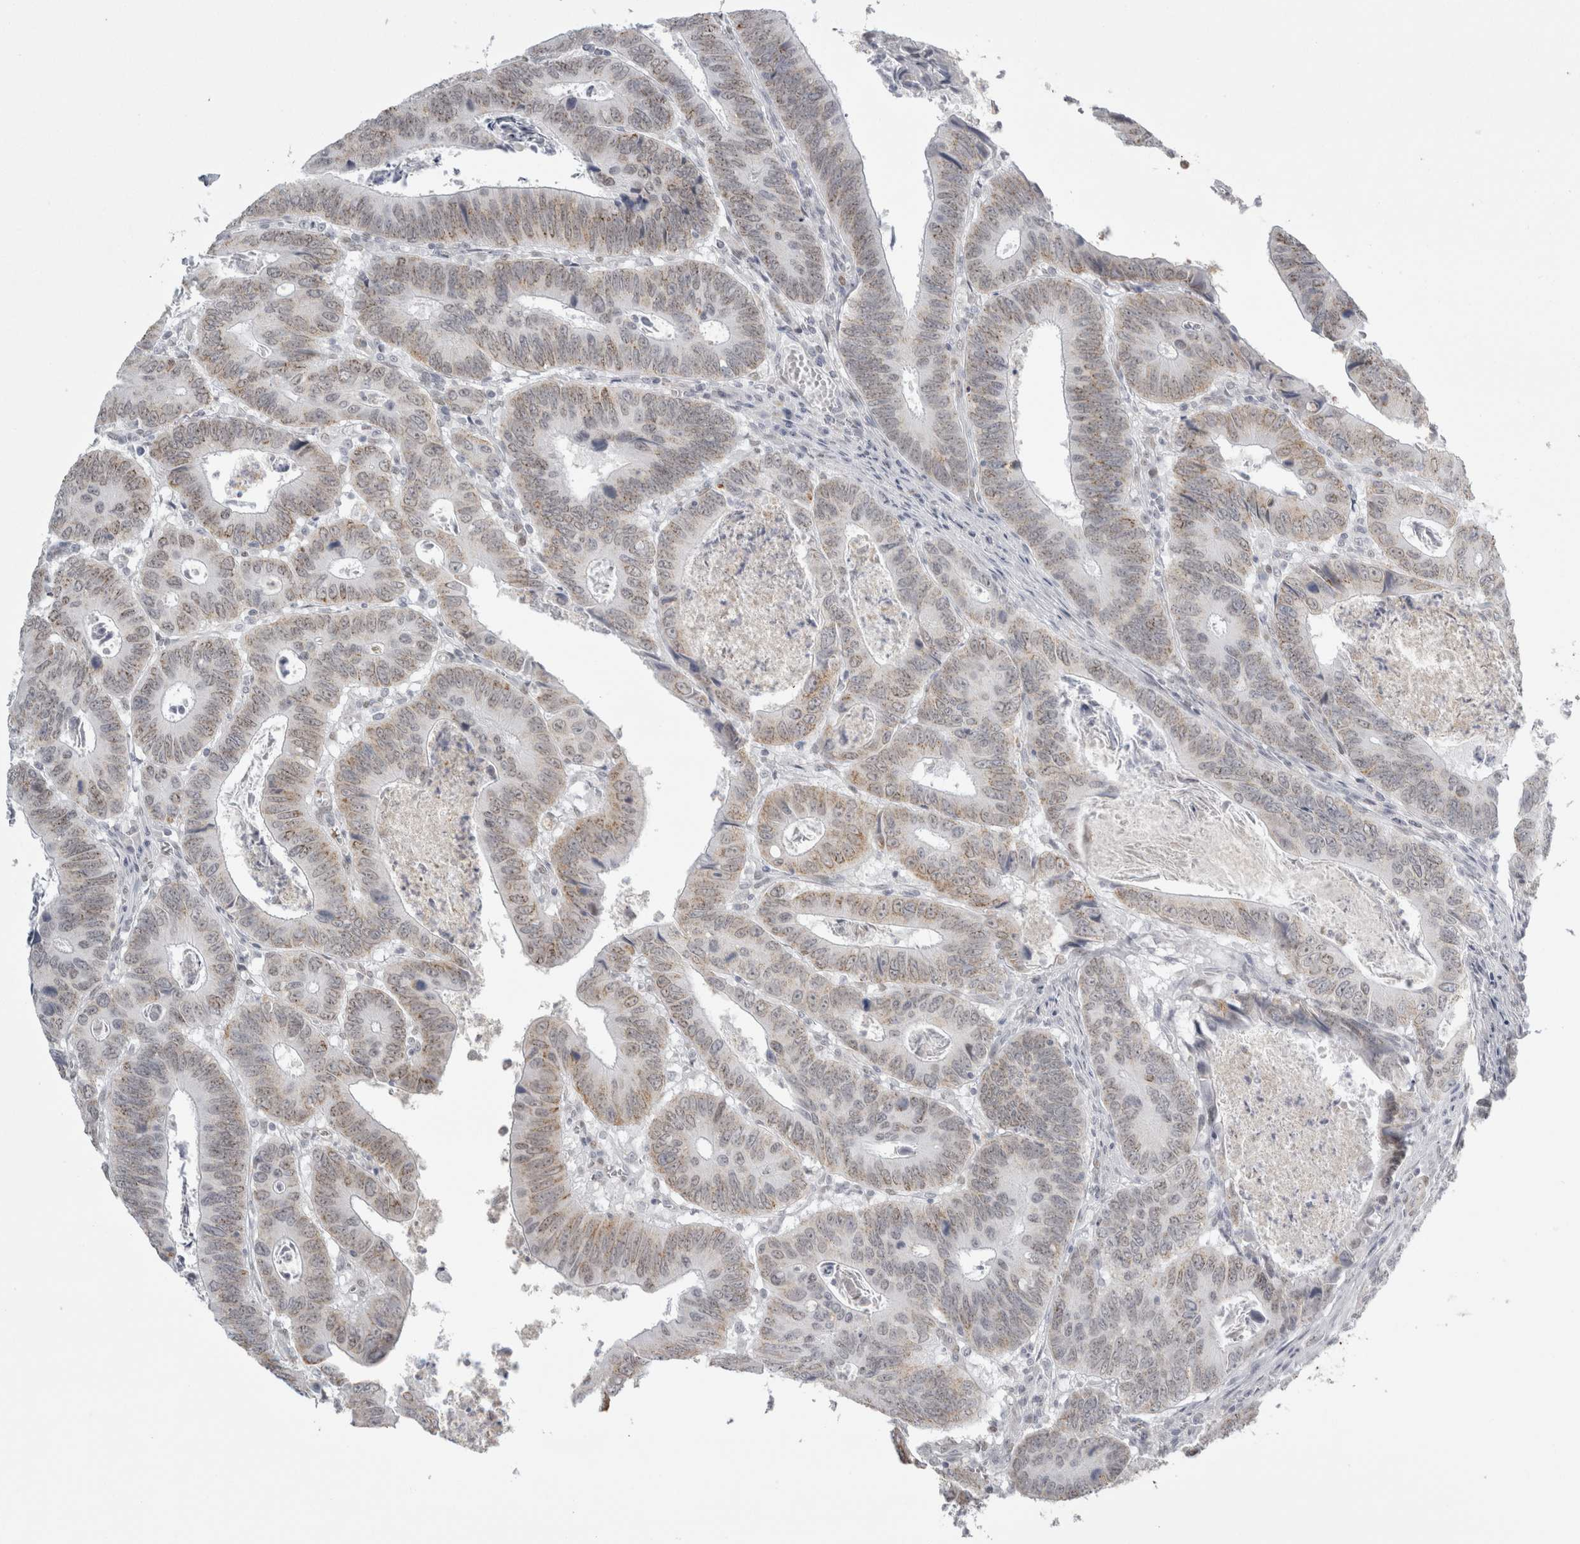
{"staining": {"intensity": "weak", "quantity": ">75%", "location": "cytoplasmic/membranous"}, "tissue": "colorectal cancer", "cell_type": "Tumor cells", "image_type": "cancer", "snomed": [{"axis": "morphology", "description": "Adenocarcinoma, NOS"}, {"axis": "topography", "description": "Colon"}], "caption": "A histopathology image of human adenocarcinoma (colorectal) stained for a protein shows weak cytoplasmic/membranous brown staining in tumor cells. Immunohistochemistry (ihc) stains the protein in brown and the nuclei are stained blue.", "gene": "PLIN1", "patient": {"sex": "male", "age": 72}}